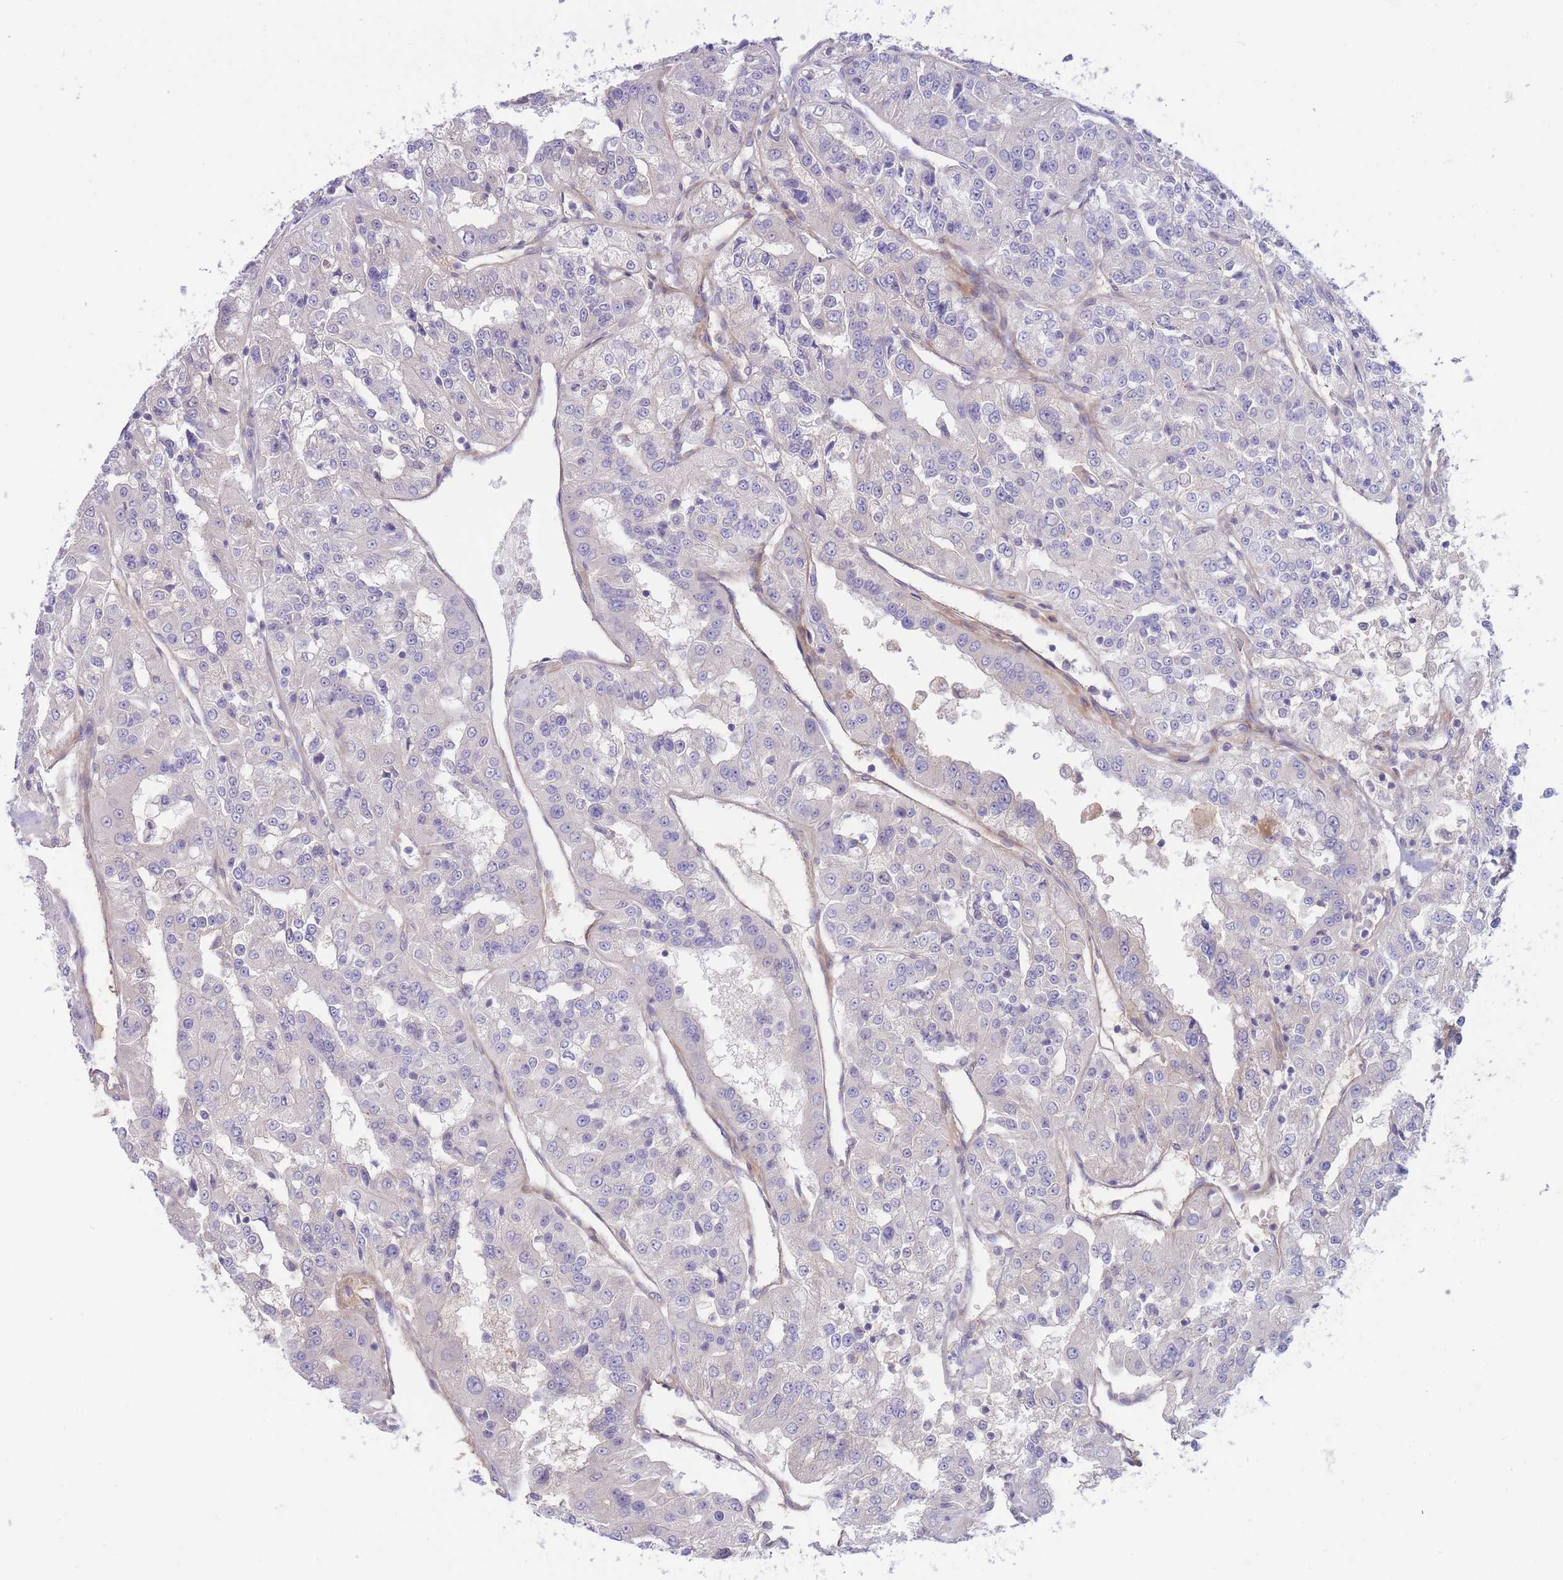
{"staining": {"intensity": "negative", "quantity": "none", "location": "none"}, "tissue": "renal cancer", "cell_type": "Tumor cells", "image_type": "cancer", "snomed": [{"axis": "morphology", "description": "Adenocarcinoma, NOS"}, {"axis": "topography", "description": "Kidney"}], "caption": "The immunohistochemistry micrograph has no significant positivity in tumor cells of renal cancer tissue.", "gene": "APOL4", "patient": {"sex": "female", "age": 63}}